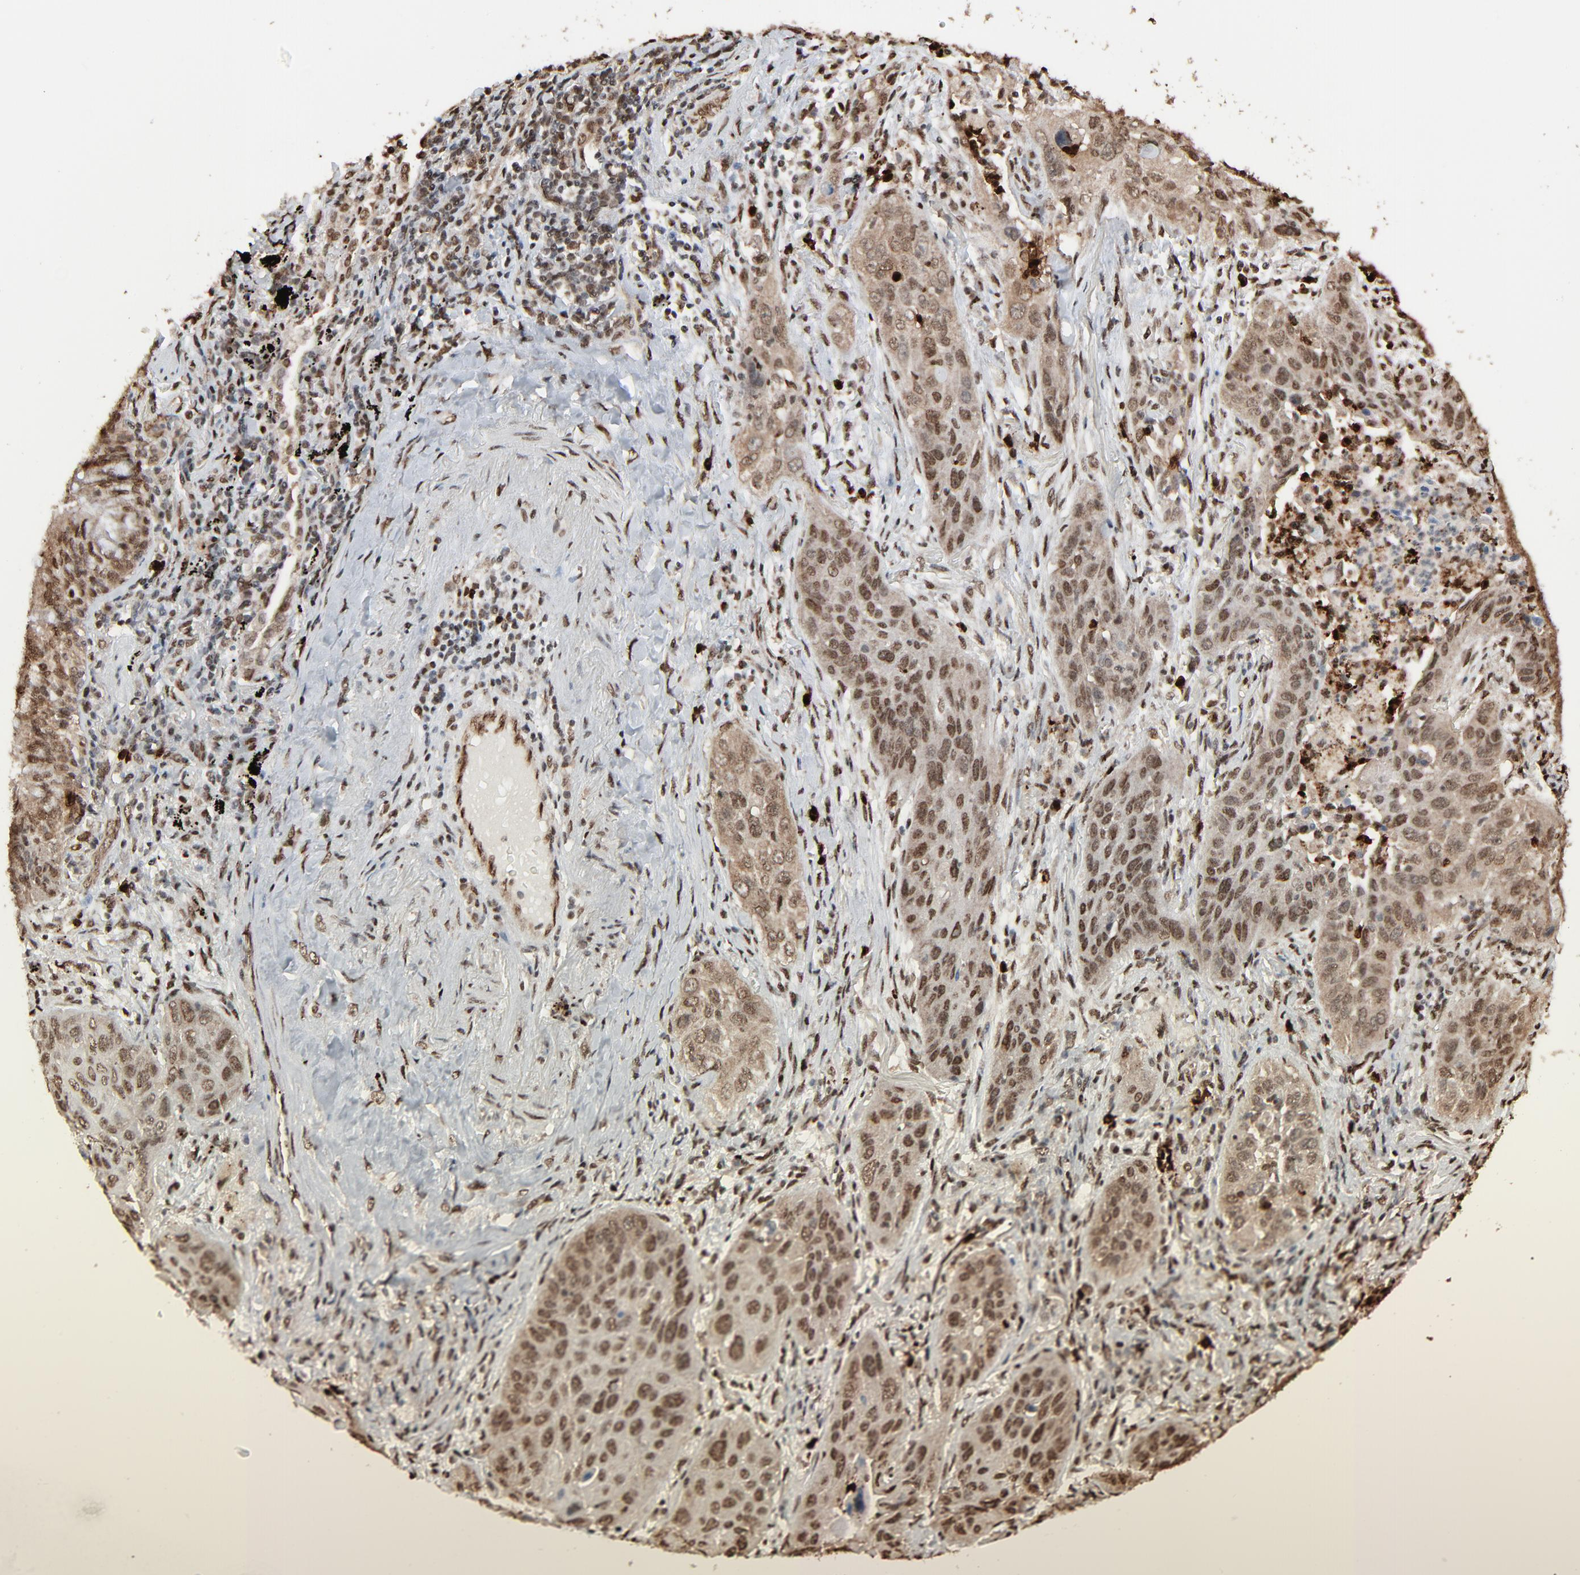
{"staining": {"intensity": "moderate", "quantity": ">75%", "location": "cytoplasmic/membranous,nuclear"}, "tissue": "lung cancer", "cell_type": "Tumor cells", "image_type": "cancer", "snomed": [{"axis": "morphology", "description": "Squamous cell carcinoma, NOS"}, {"axis": "topography", "description": "Lung"}], "caption": "Squamous cell carcinoma (lung) stained with a brown dye shows moderate cytoplasmic/membranous and nuclear positive expression in approximately >75% of tumor cells.", "gene": "MEIS2", "patient": {"sex": "female", "age": 67}}